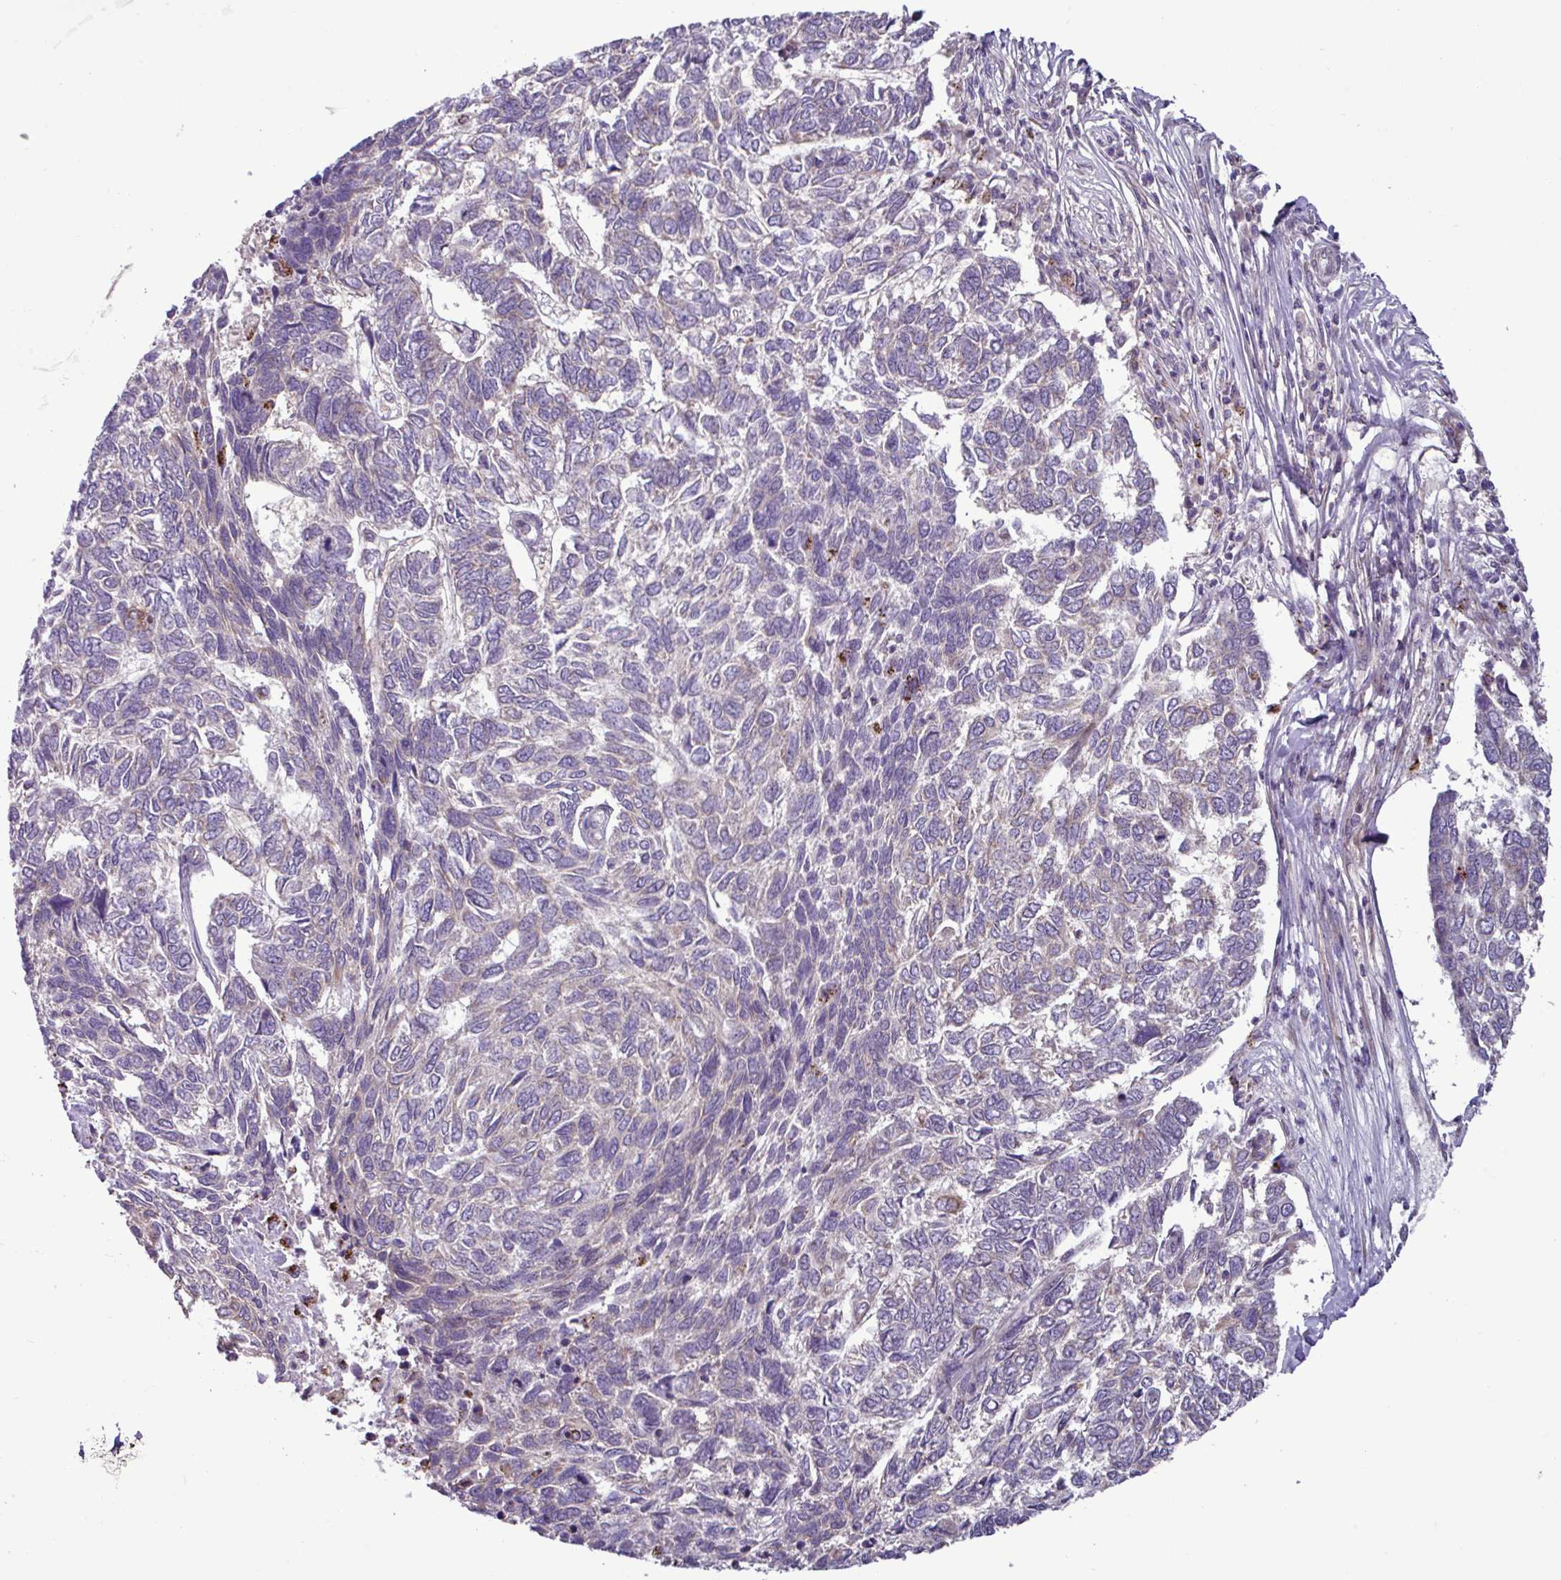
{"staining": {"intensity": "negative", "quantity": "none", "location": "none"}, "tissue": "skin cancer", "cell_type": "Tumor cells", "image_type": "cancer", "snomed": [{"axis": "morphology", "description": "Basal cell carcinoma"}, {"axis": "topography", "description": "Skin"}], "caption": "A micrograph of basal cell carcinoma (skin) stained for a protein displays no brown staining in tumor cells.", "gene": "GLTP", "patient": {"sex": "female", "age": 65}}